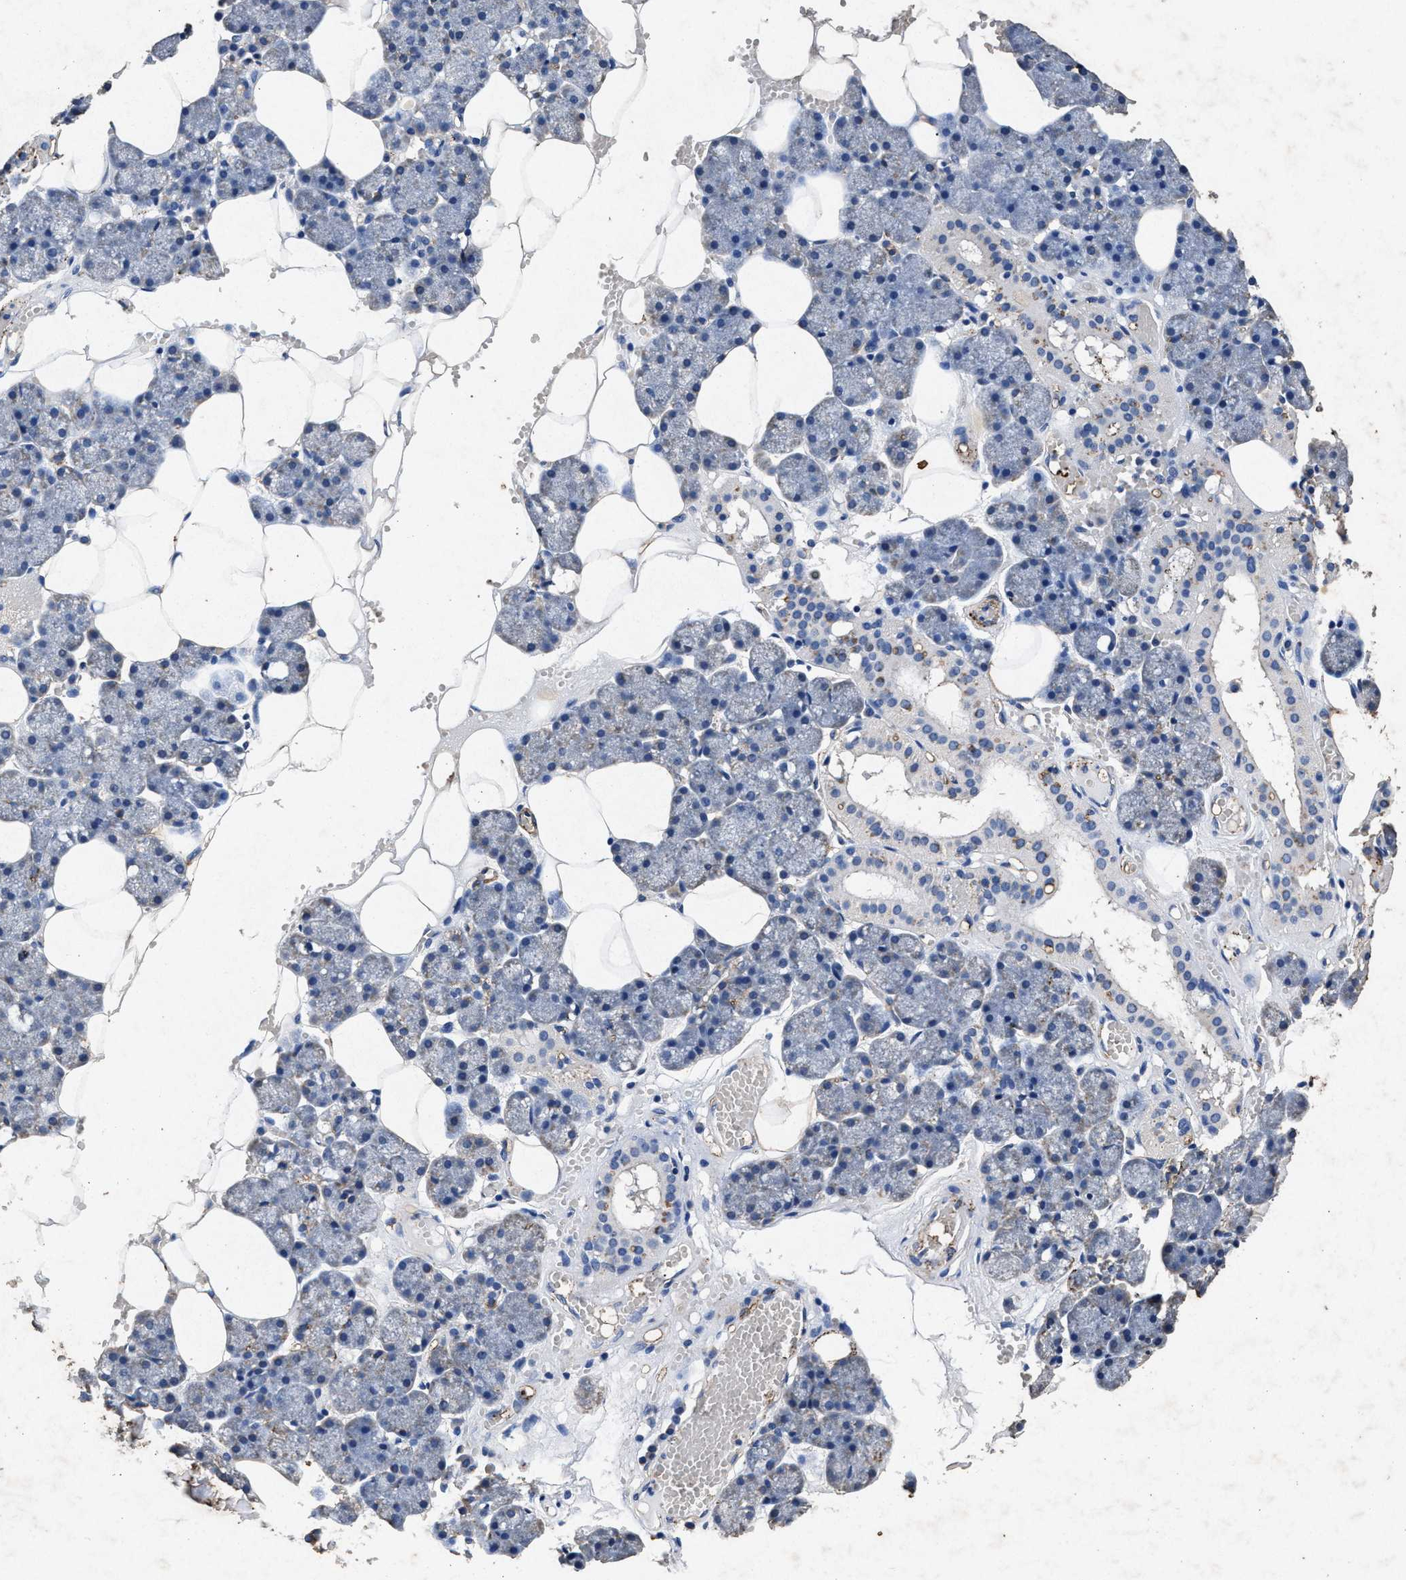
{"staining": {"intensity": "moderate", "quantity": "<25%", "location": "cytoplasmic/membranous"}, "tissue": "salivary gland", "cell_type": "Glandular cells", "image_type": "normal", "snomed": [{"axis": "morphology", "description": "Normal tissue, NOS"}, {"axis": "topography", "description": "Salivary gland"}], "caption": "Human salivary gland stained with a brown dye shows moderate cytoplasmic/membranous positive staining in approximately <25% of glandular cells.", "gene": "LTB4R2", "patient": {"sex": "male", "age": 62}}